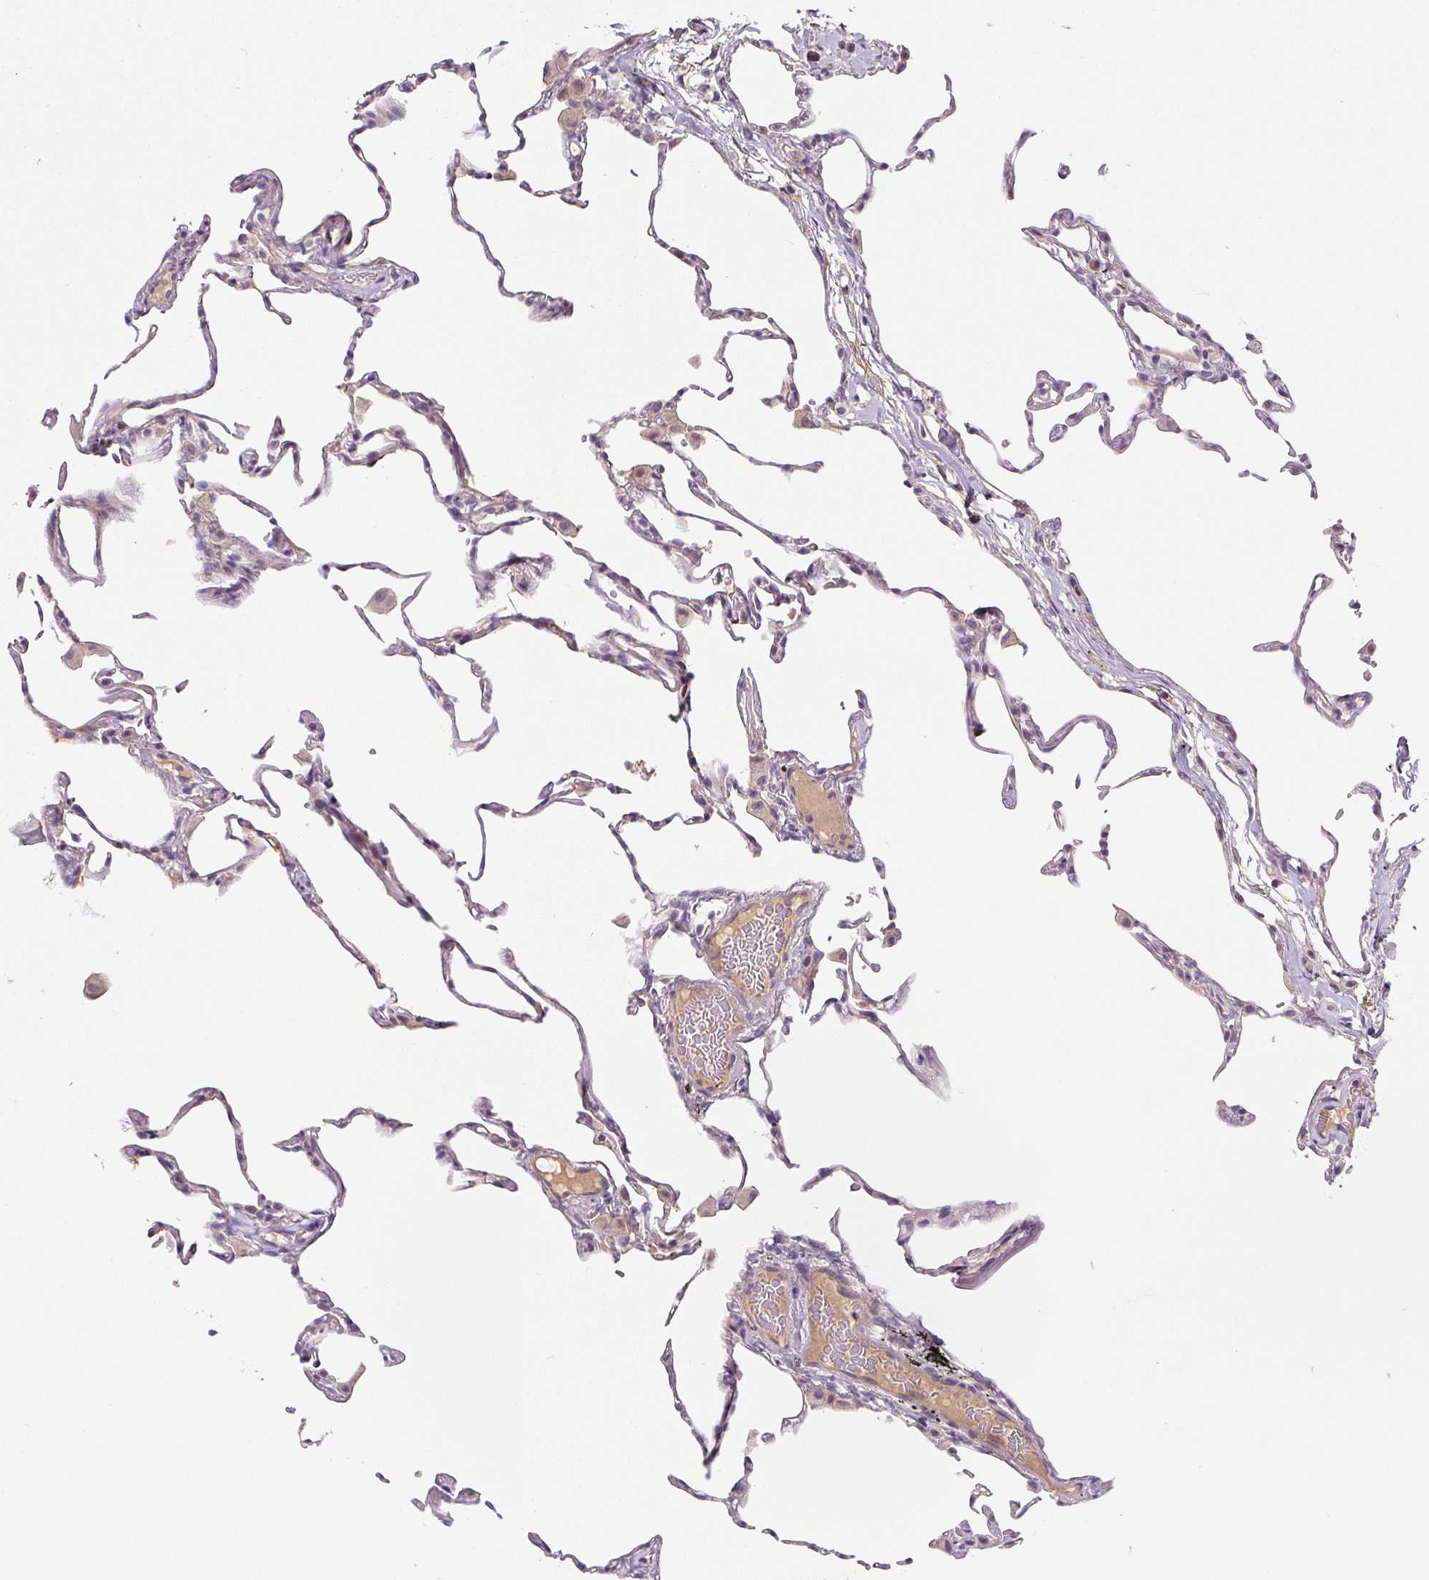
{"staining": {"intensity": "weak", "quantity": "<25%", "location": "cytoplasmic/membranous,nuclear"}, "tissue": "lung", "cell_type": "Alveolar cells", "image_type": "normal", "snomed": [{"axis": "morphology", "description": "Normal tissue, NOS"}, {"axis": "topography", "description": "Lung"}], "caption": "DAB (3,3'-diaminobenzidine) immunohistochemical staining of unremarkable lung displays no significant expression in alveolar cells.", "gene": "PWWP3B", "patient": {"sex": "female", "age": 57}}